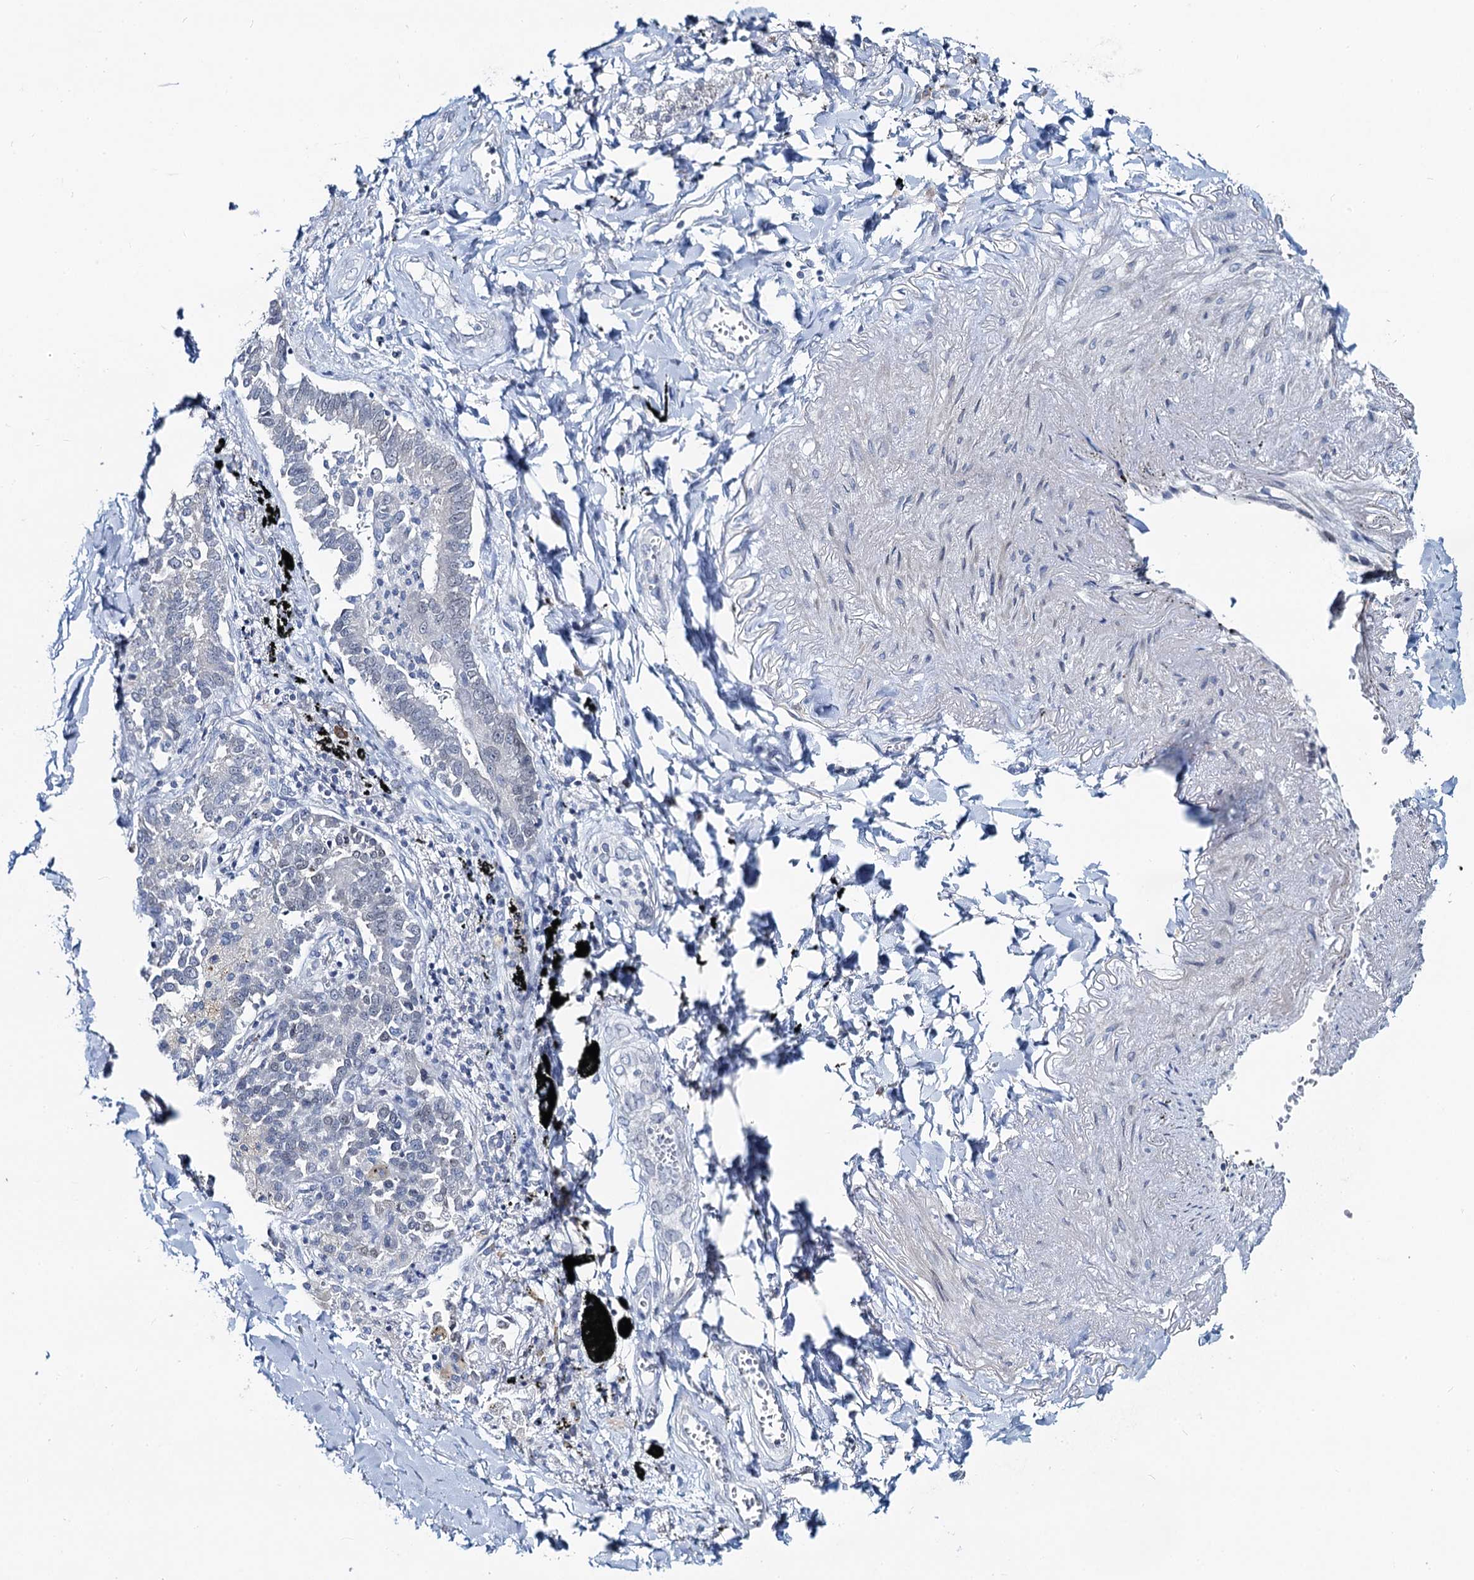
{"staining": {"intensity": "negative", "quantity": "none", "location": "none"}, "tissue": "lung cancer", "cell_type": "Tumor cells", "image_type": "cancer", "snomed": [{"axis": "morphology", "description": "Adenocarcinoma, NOS"}, {"axis": "topography", "description": "Lung"}], "caption": "High magnification brightfield microscopy of lung cancer stained with DAB (brown) and counterstained with hematoxylin (blue): tumor cells show no significant expression. Brightfield microscopy of immunohistochemistry (IHC) stained with DAB (brown) and hematoxylin (blue), captured at high magnification.", "gene": "TOX3", "patient": {"sex": "male", "age": 67}}